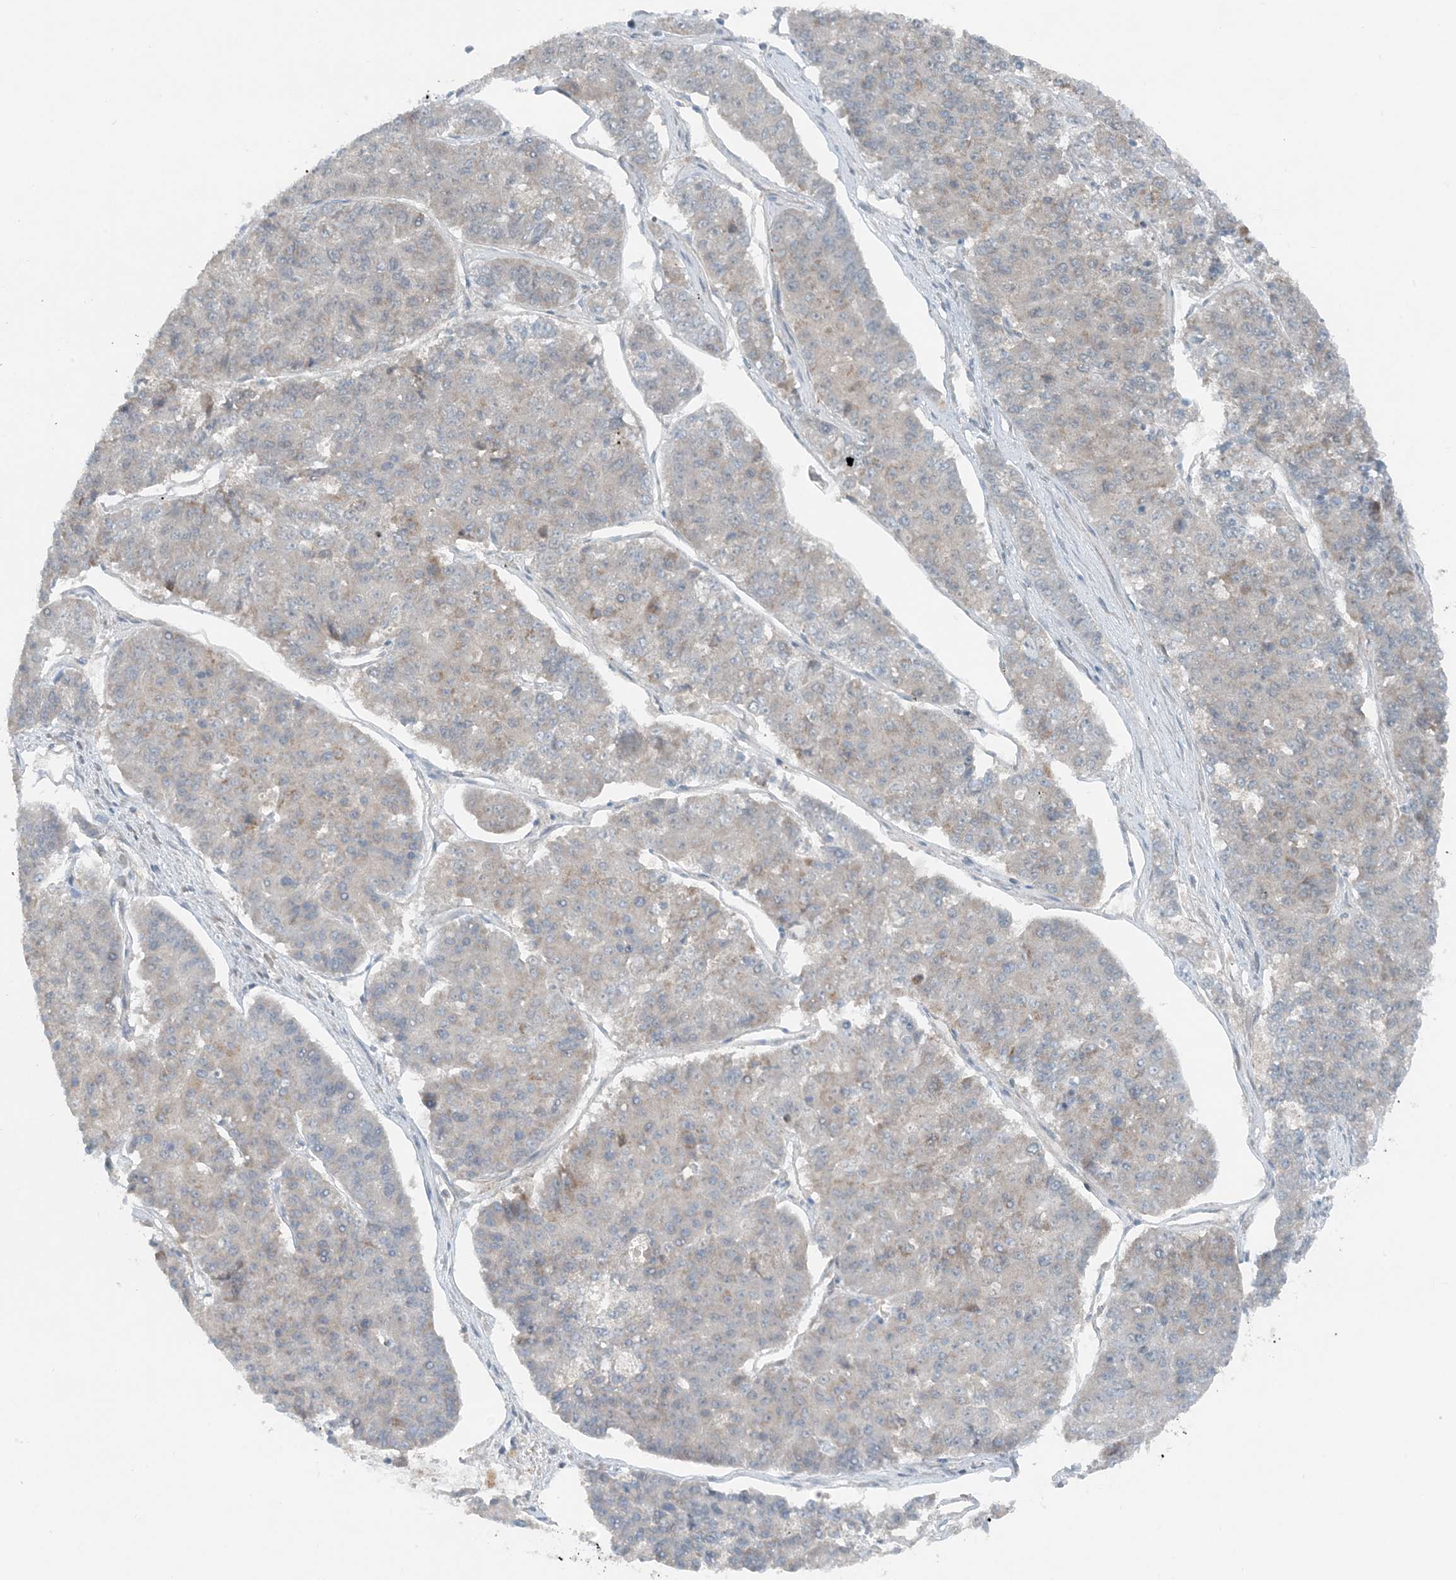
{"staining": {"intensity": "negative", "quantity": "none", "location": "none"}, "tissue": "pancreatic cancer", "cell_type": "Tumor cells", "image_type": "cancer", "snomed": [{"axis": "morphology", "description": "Adenocarcinoma, NOS"}, {"axis": "topography", "description": "Pancreas"}], "caption": "Image shows no protein positivity in tumor cells of pancreatic cancer tissue.", "gene": "MITD1", "patient": {"sex": "male", "age": 50}}